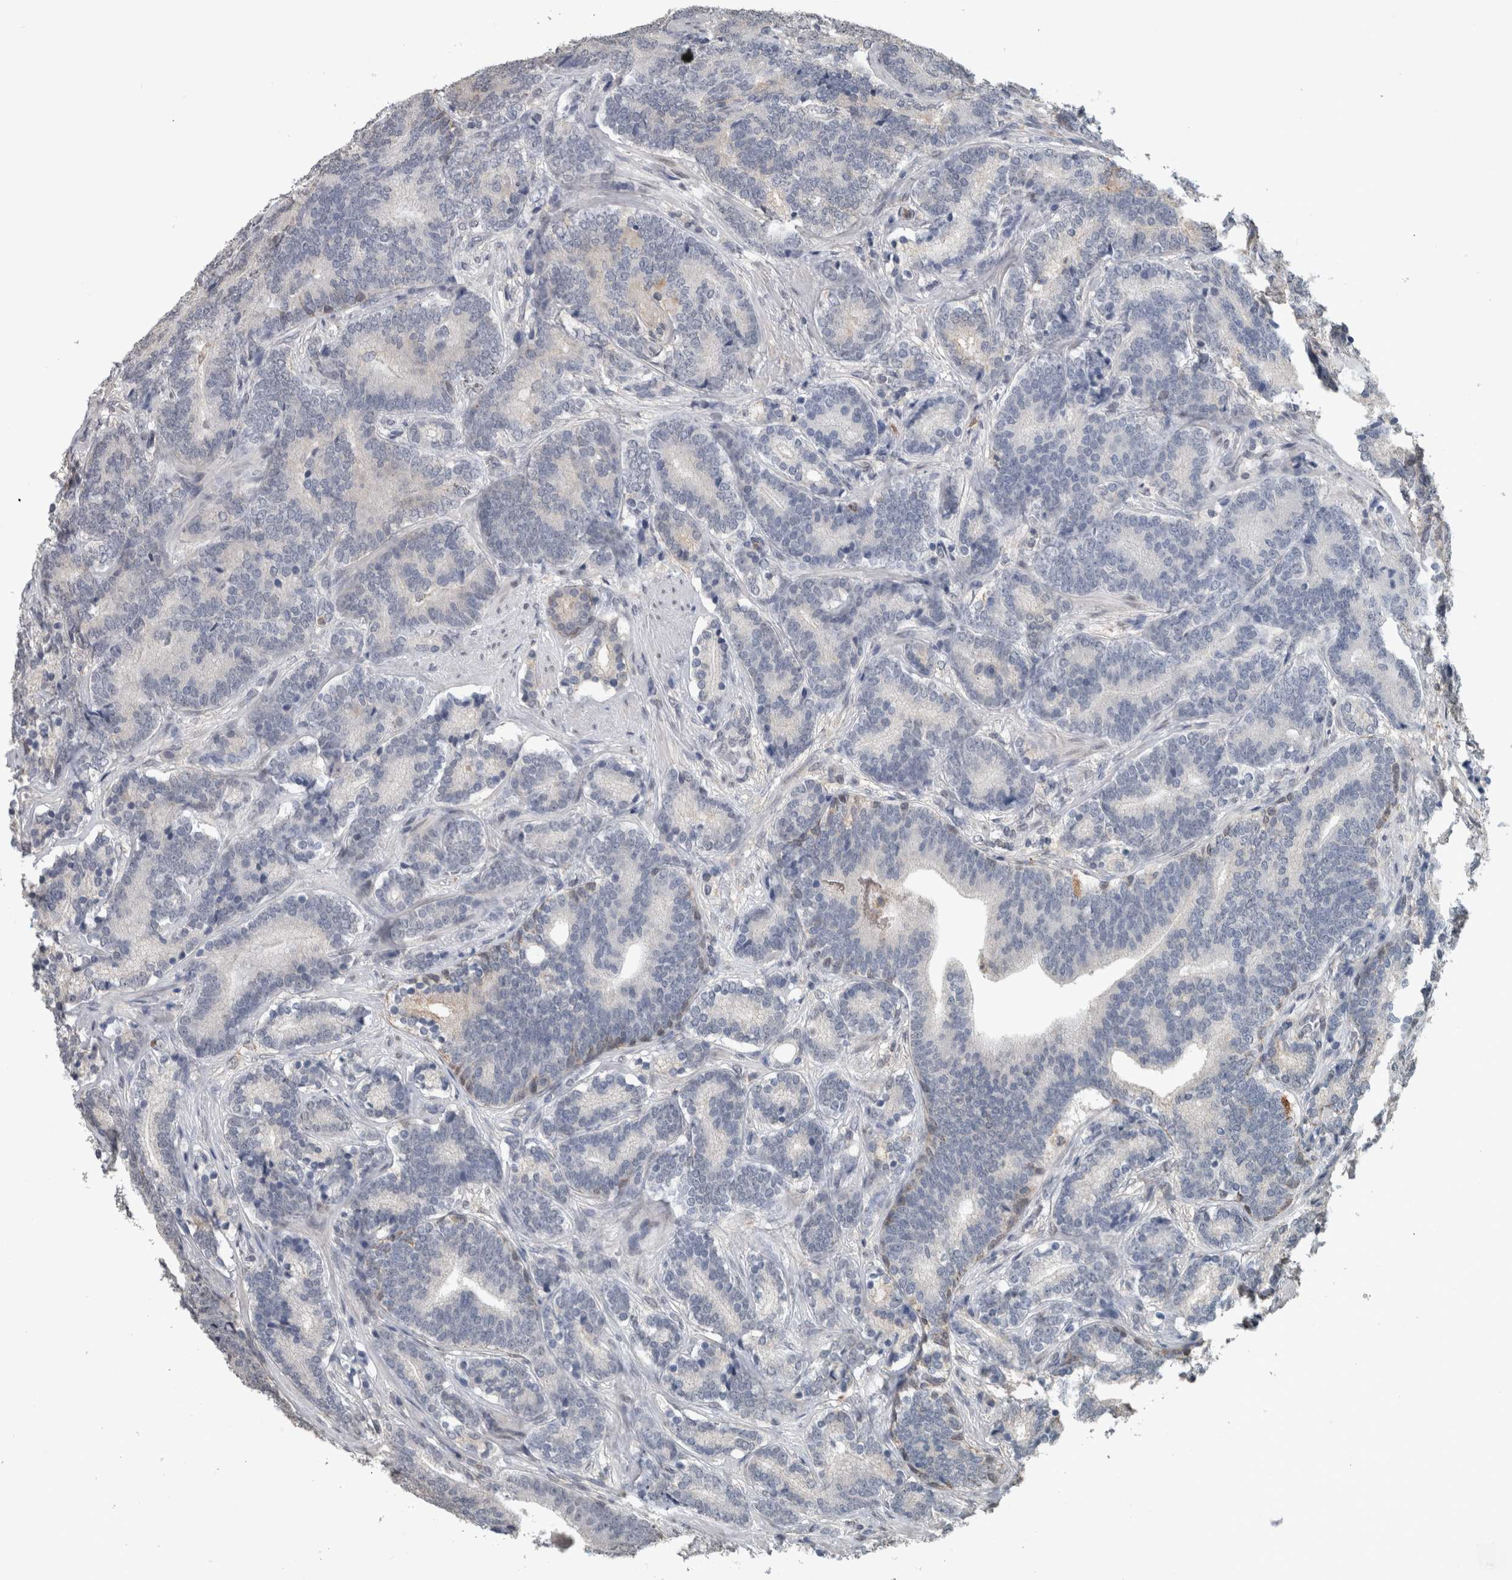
{"staining": {"intensity": "negative", "quantity": "none", "location": "none"}, "tissue": "prostate cancer", "cell_type": "Tumor cells", "image_type": "cancer", "snomed": [{"axis": "morphology", "description": "Adenocarcinoma, High grade"}, {"axis": "topography", "description": "Prostate"}], "caption": "Prostate cancer (adenocarcinoma (high-grade)) stained for a protein using immunohistochemistry (IHC) demonstrates no expression tumor cells.", "gene": "ACSF2", "patient": {"sex": "male", "age": 55}}